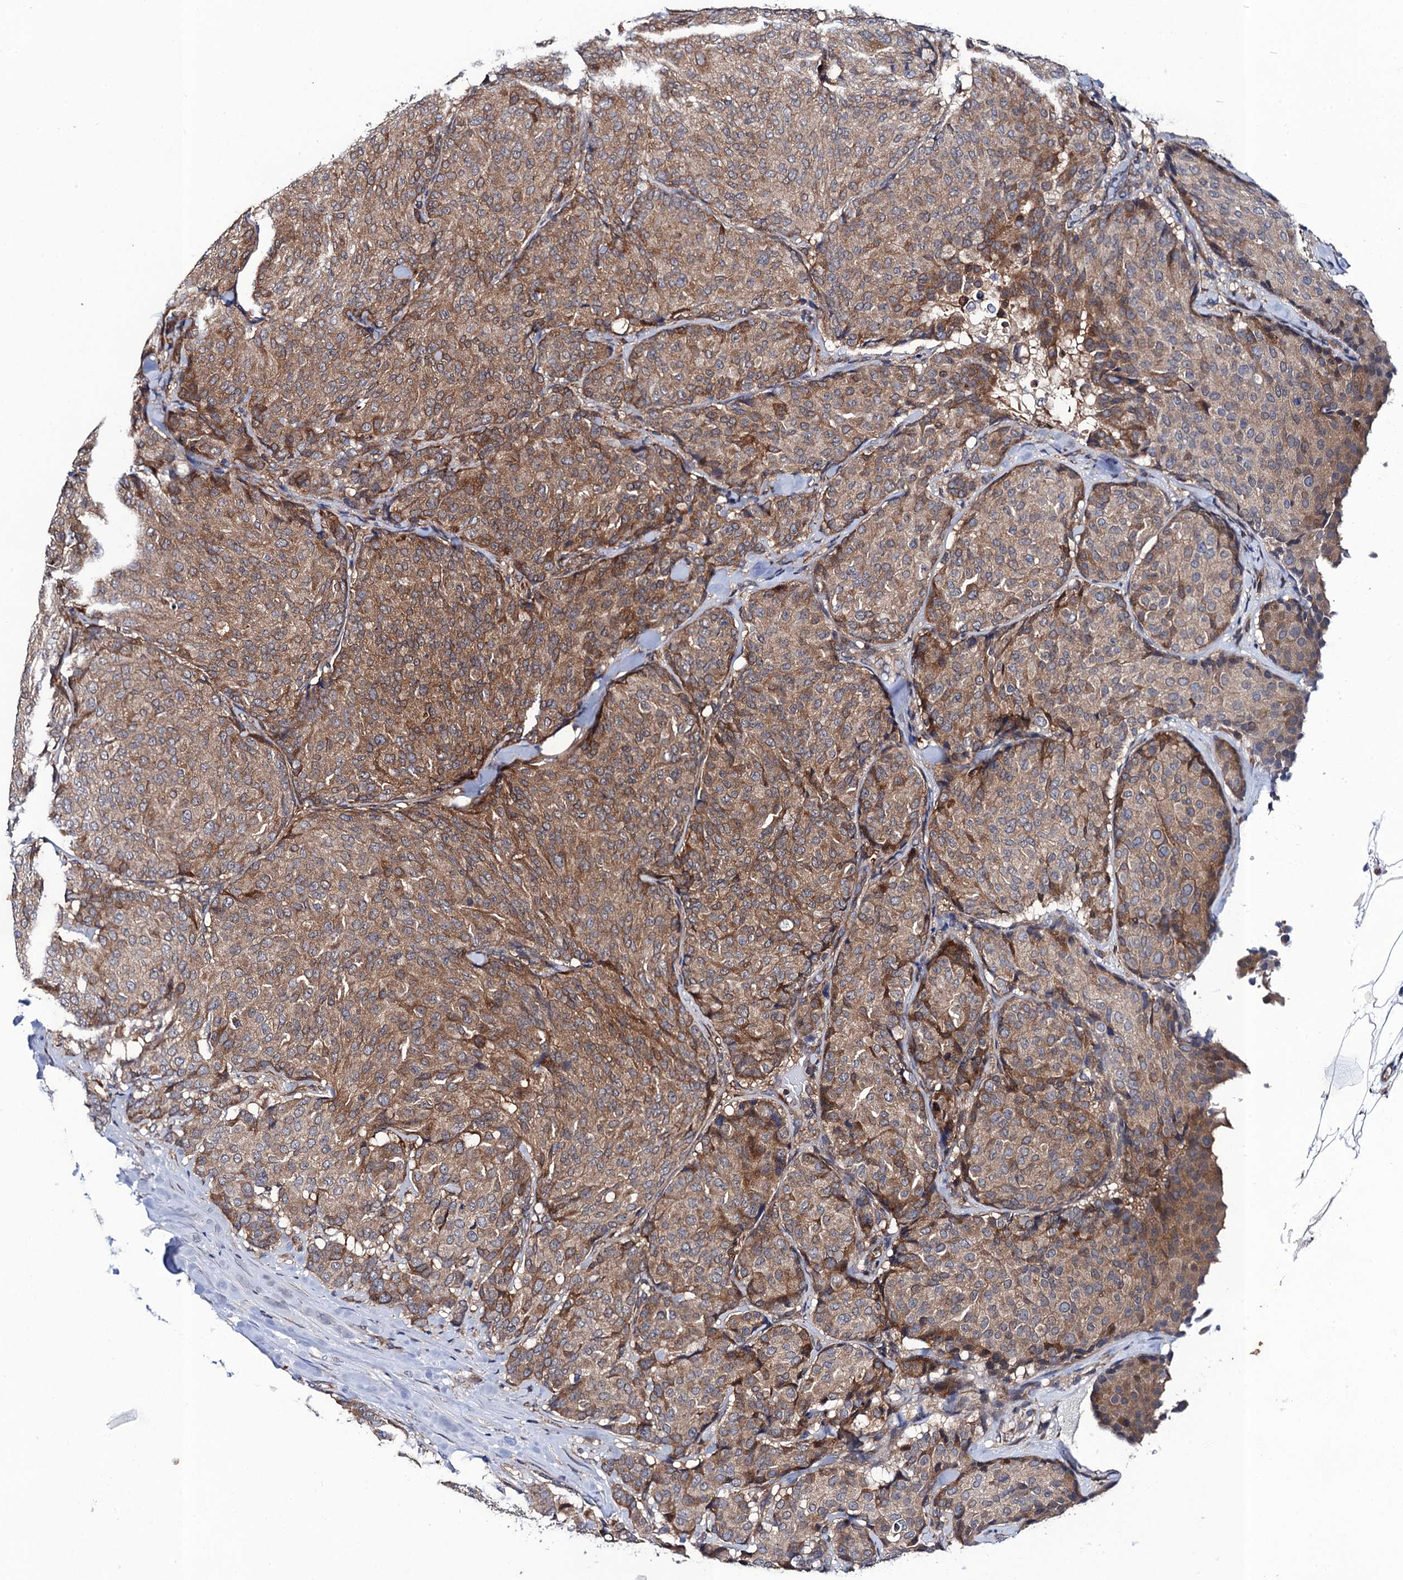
{"staining": {"intensity": "moderate", "quantity": ">75%", "location": "cytoplasmic/membranous"}, "tissue": "breast cancer", "cell_type": "Tumor cells", "image_type": "cancer", "snomed": [{"axis": "morphology", "description": "Duct carcinoma"}, {"axis": "topography", "description": "Breast"}], "caption": "Intraductal carcinoma (breast) tissue displays moderate cytoplasmic/membranous positivity in about >75% of tumor cells, visualized by immunohistochemistry. (DAB IHC with brightfield microscopy, high magnification).", "gene": "PGLS", "patient": {"sex": "female", "age": 75}}